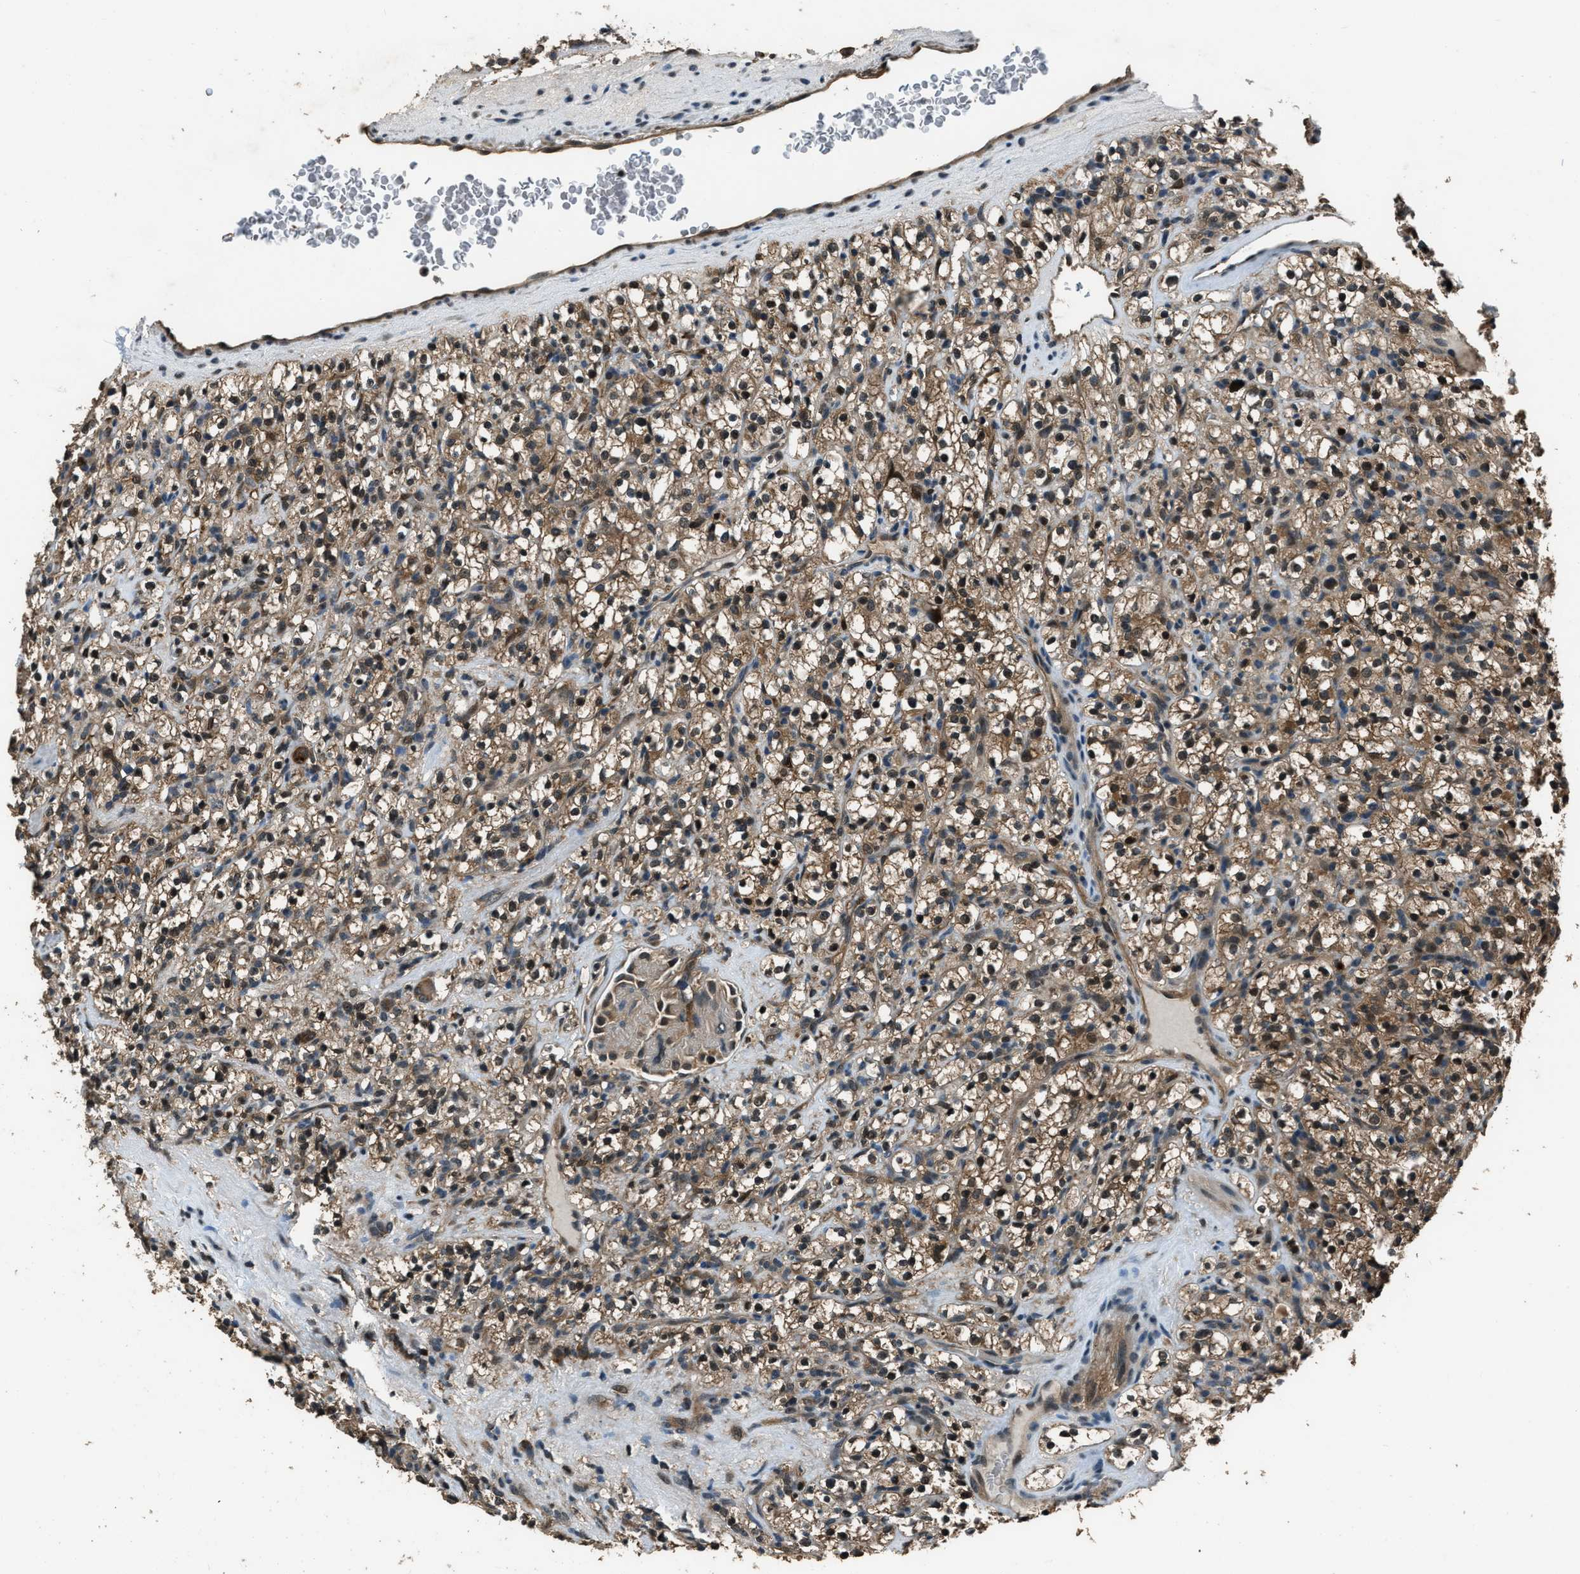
{"staining": {"intensity": "moderate", "quantity": ">75%", "location": "cytoplasmic/membranous,nuclear"}, "tissue": "renal cancer", "cell_type": "Tumor cells", "image_type": "cancer", "snomed": [{"axis": "morphology", "description": "Normal tissue, NOS"}, {"axis": "morphology", "description": "Adenocarcinoma, NOS"}, {"axis": "topography", "description": "Kidney"}], "caption": "Renal adenocarcinoma was stained to show a protein in brown. There is medium levels of moderate cytoplasmic/membranous and nuclear staining in about >75% of tumor cells.", "gene": "NUDCD3", "patient": {"sex": "female", "age": 72}}